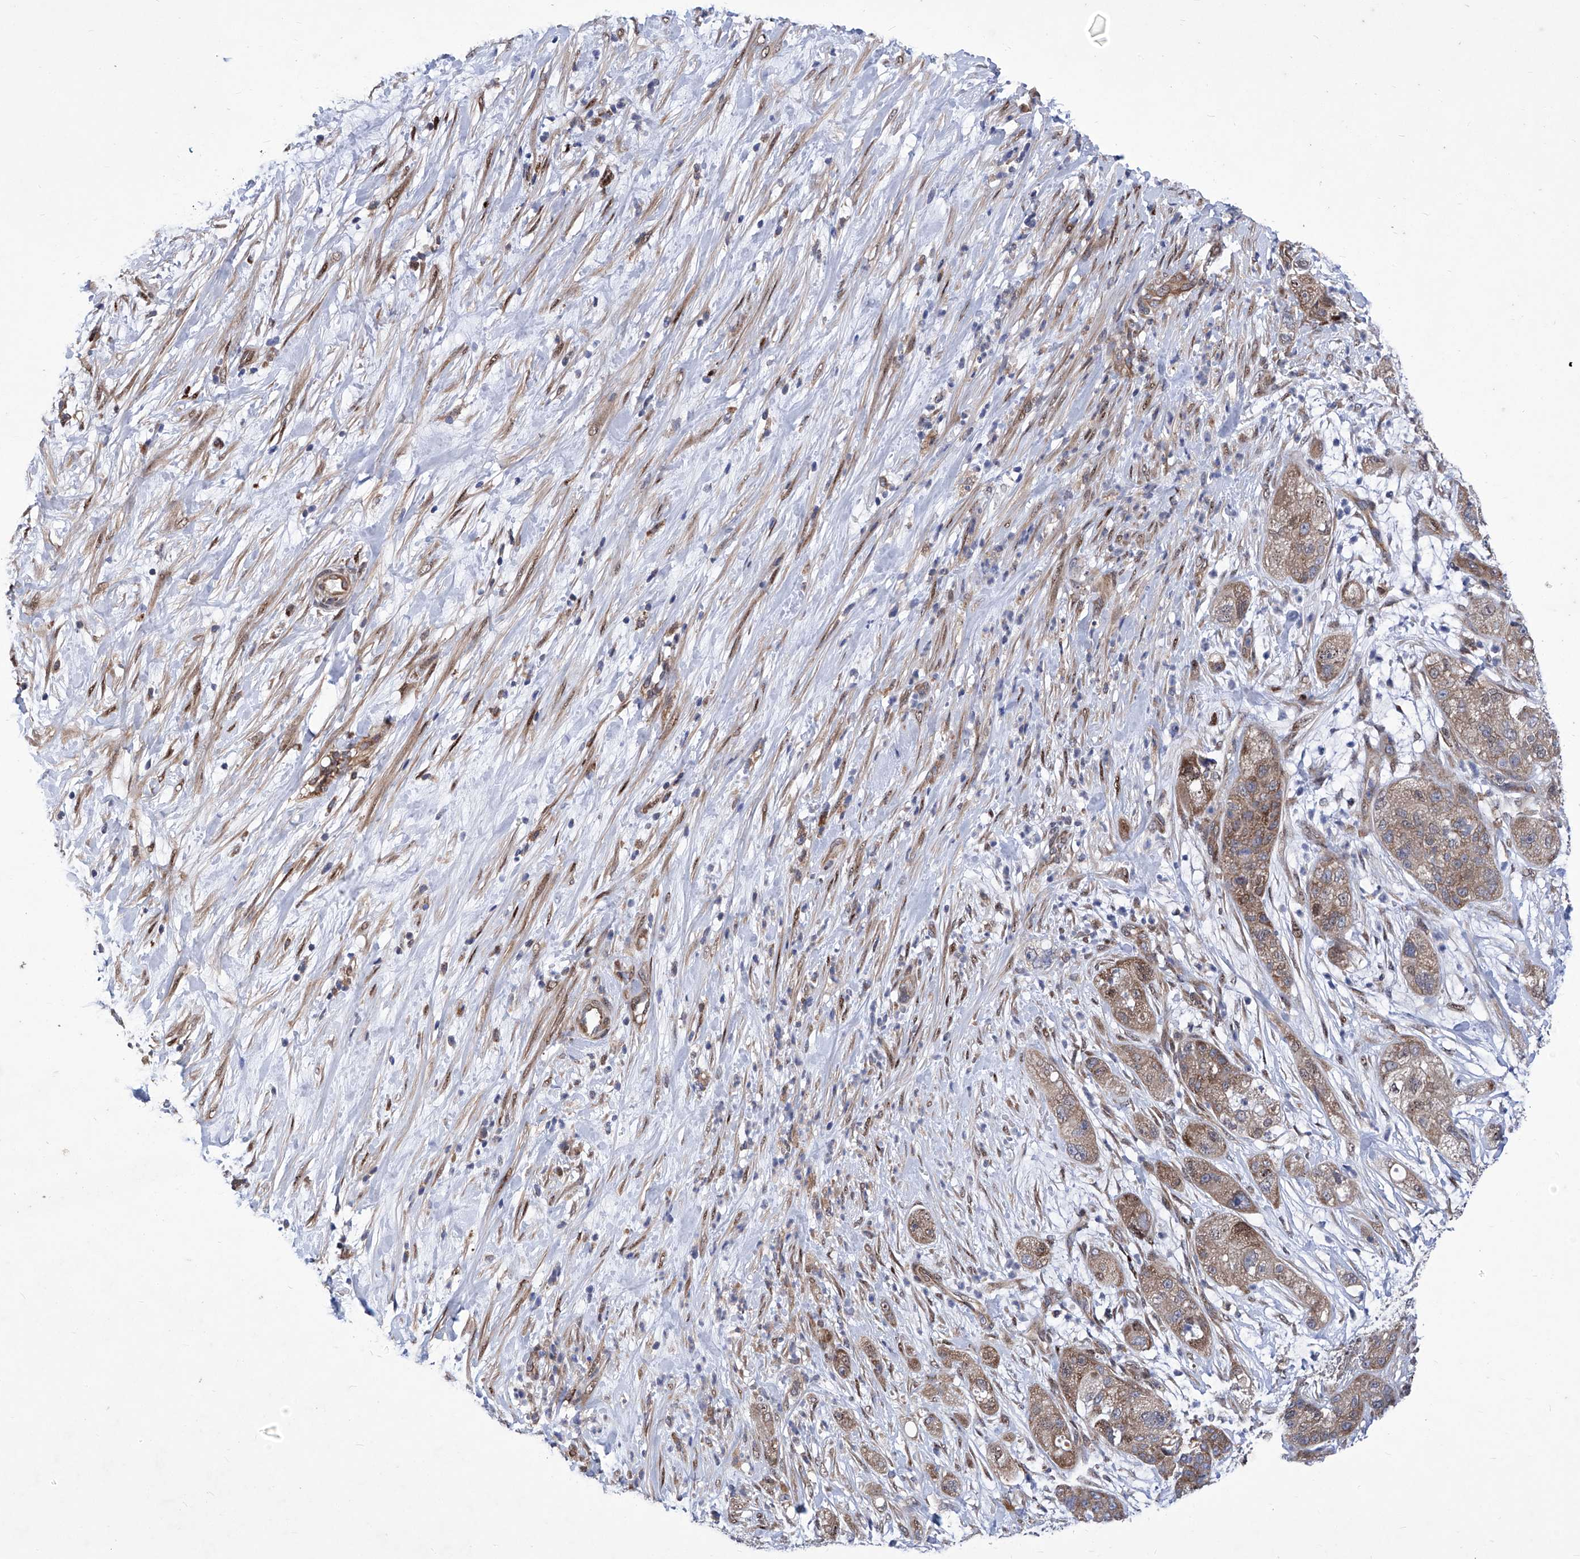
{"staining": {"intensity": "moderate", "quantity": ">75%", "location": "cytoplasmic/membranous"}, "tissue": "pancreatic cancer", "cell_type": "Tumor cells", "image_type": "cancer", "snomed": [{"axis": "morphology", "description": "Adenocarcinoma, NOS"}, {"axis": "topography", "description": "Pancreas"}], "caption": "High-magnification brightfield microscopy of adenocarcinoma (pancreatic) stained with DAB (3,3'-diaminobenzidine) (brown) and counterstained with hematoxylin (blue). tumor cells exhibit moderate cytoplasmic/membranous expression is appreciated in approximately>75% of cells.", "gene": "KTI12", "patient": {"sex": "female", "age": 78}}